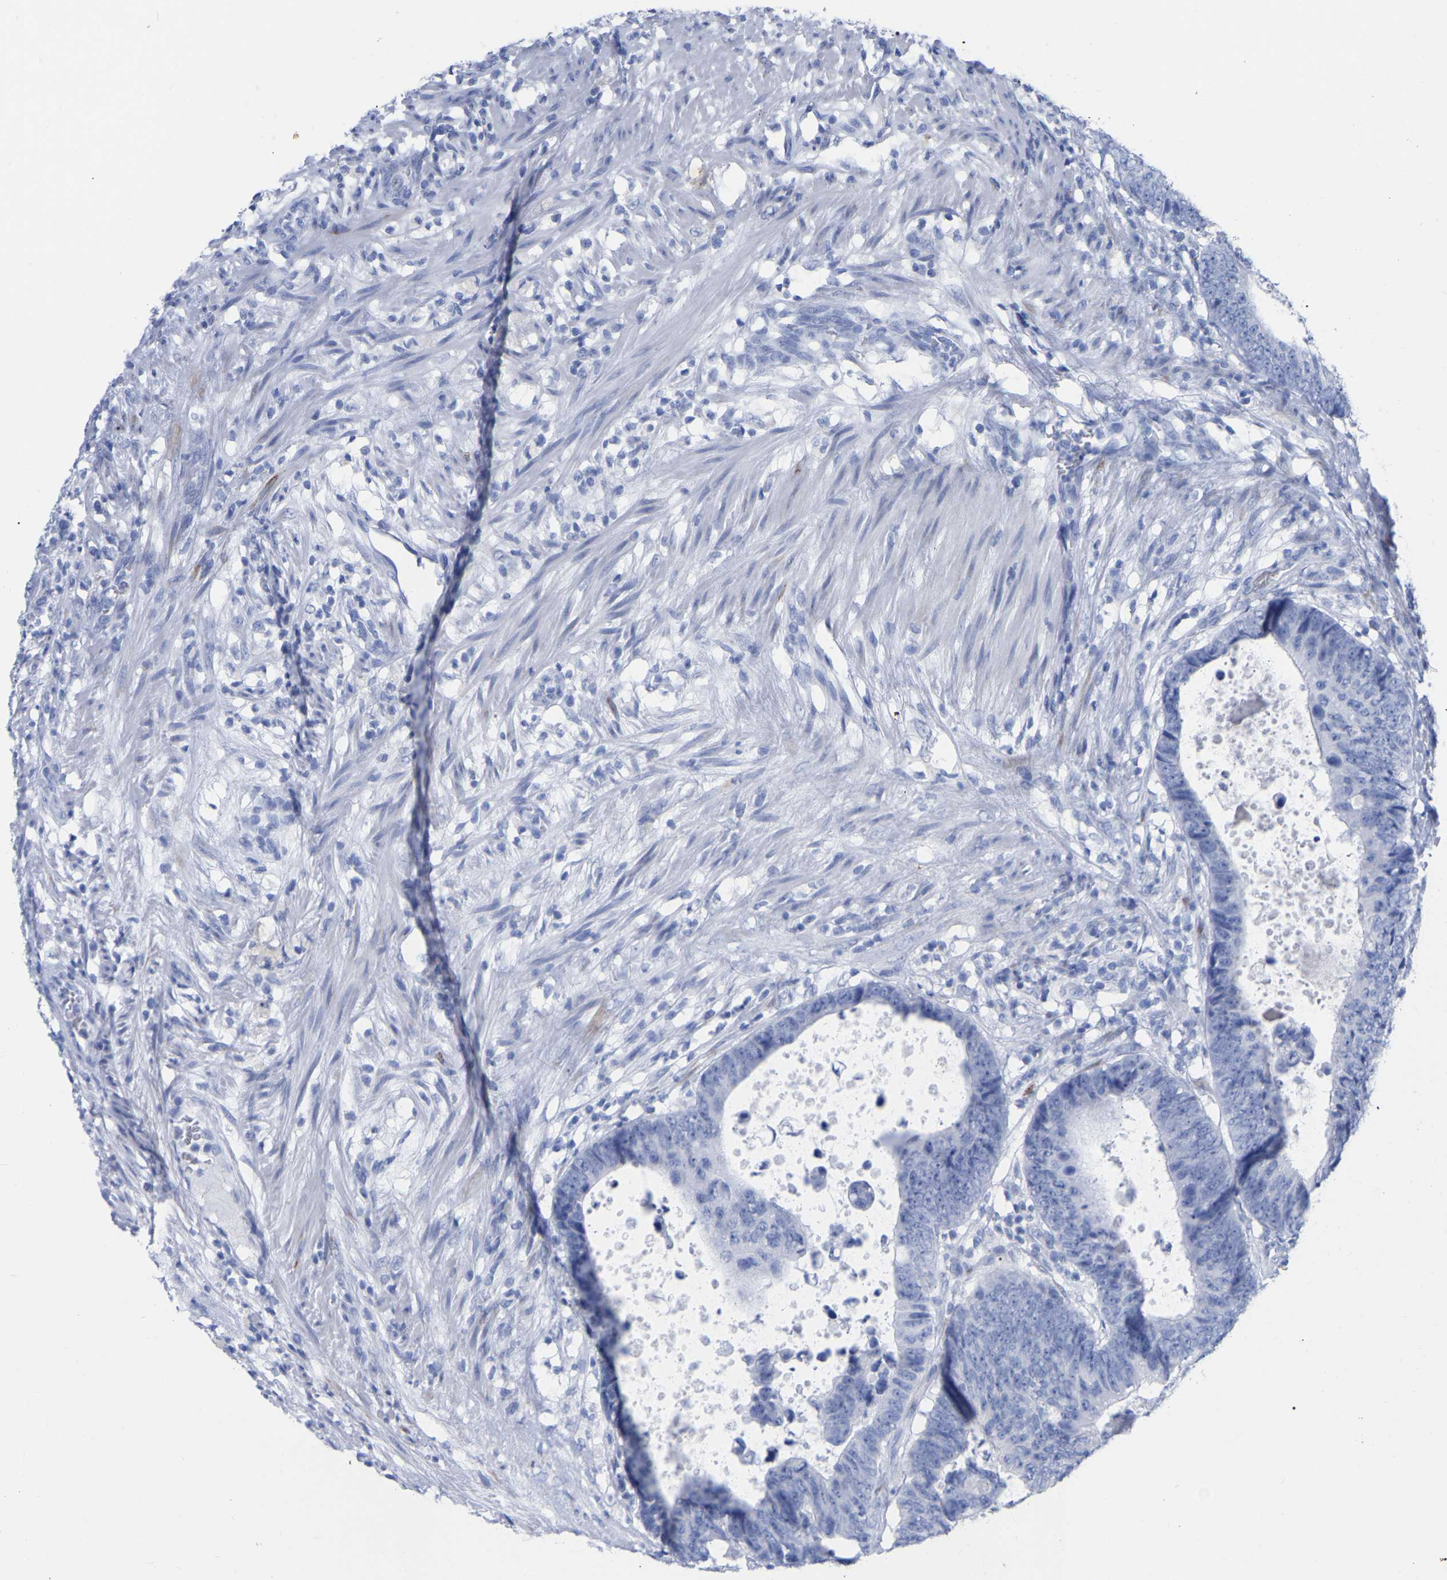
{"staining": {"intensity": "negative", "quantity": "none", "location": "none"}, "tissue": "colorectal cancer", "cell_type": "Tumor cells", "image_type": "cancer", "snomed": [{"axis": "morphology", "description": "Adenocarcinoma, NOS"}, {"axis": "topography", "description": "Colon"}], "caption": "This is an IHC photomicrograph of colorectal adenocarcinoma. There is no staining in tumor cells.", "gene": "HAPLN1", "patient": {"sex": "male", "age": 56}}